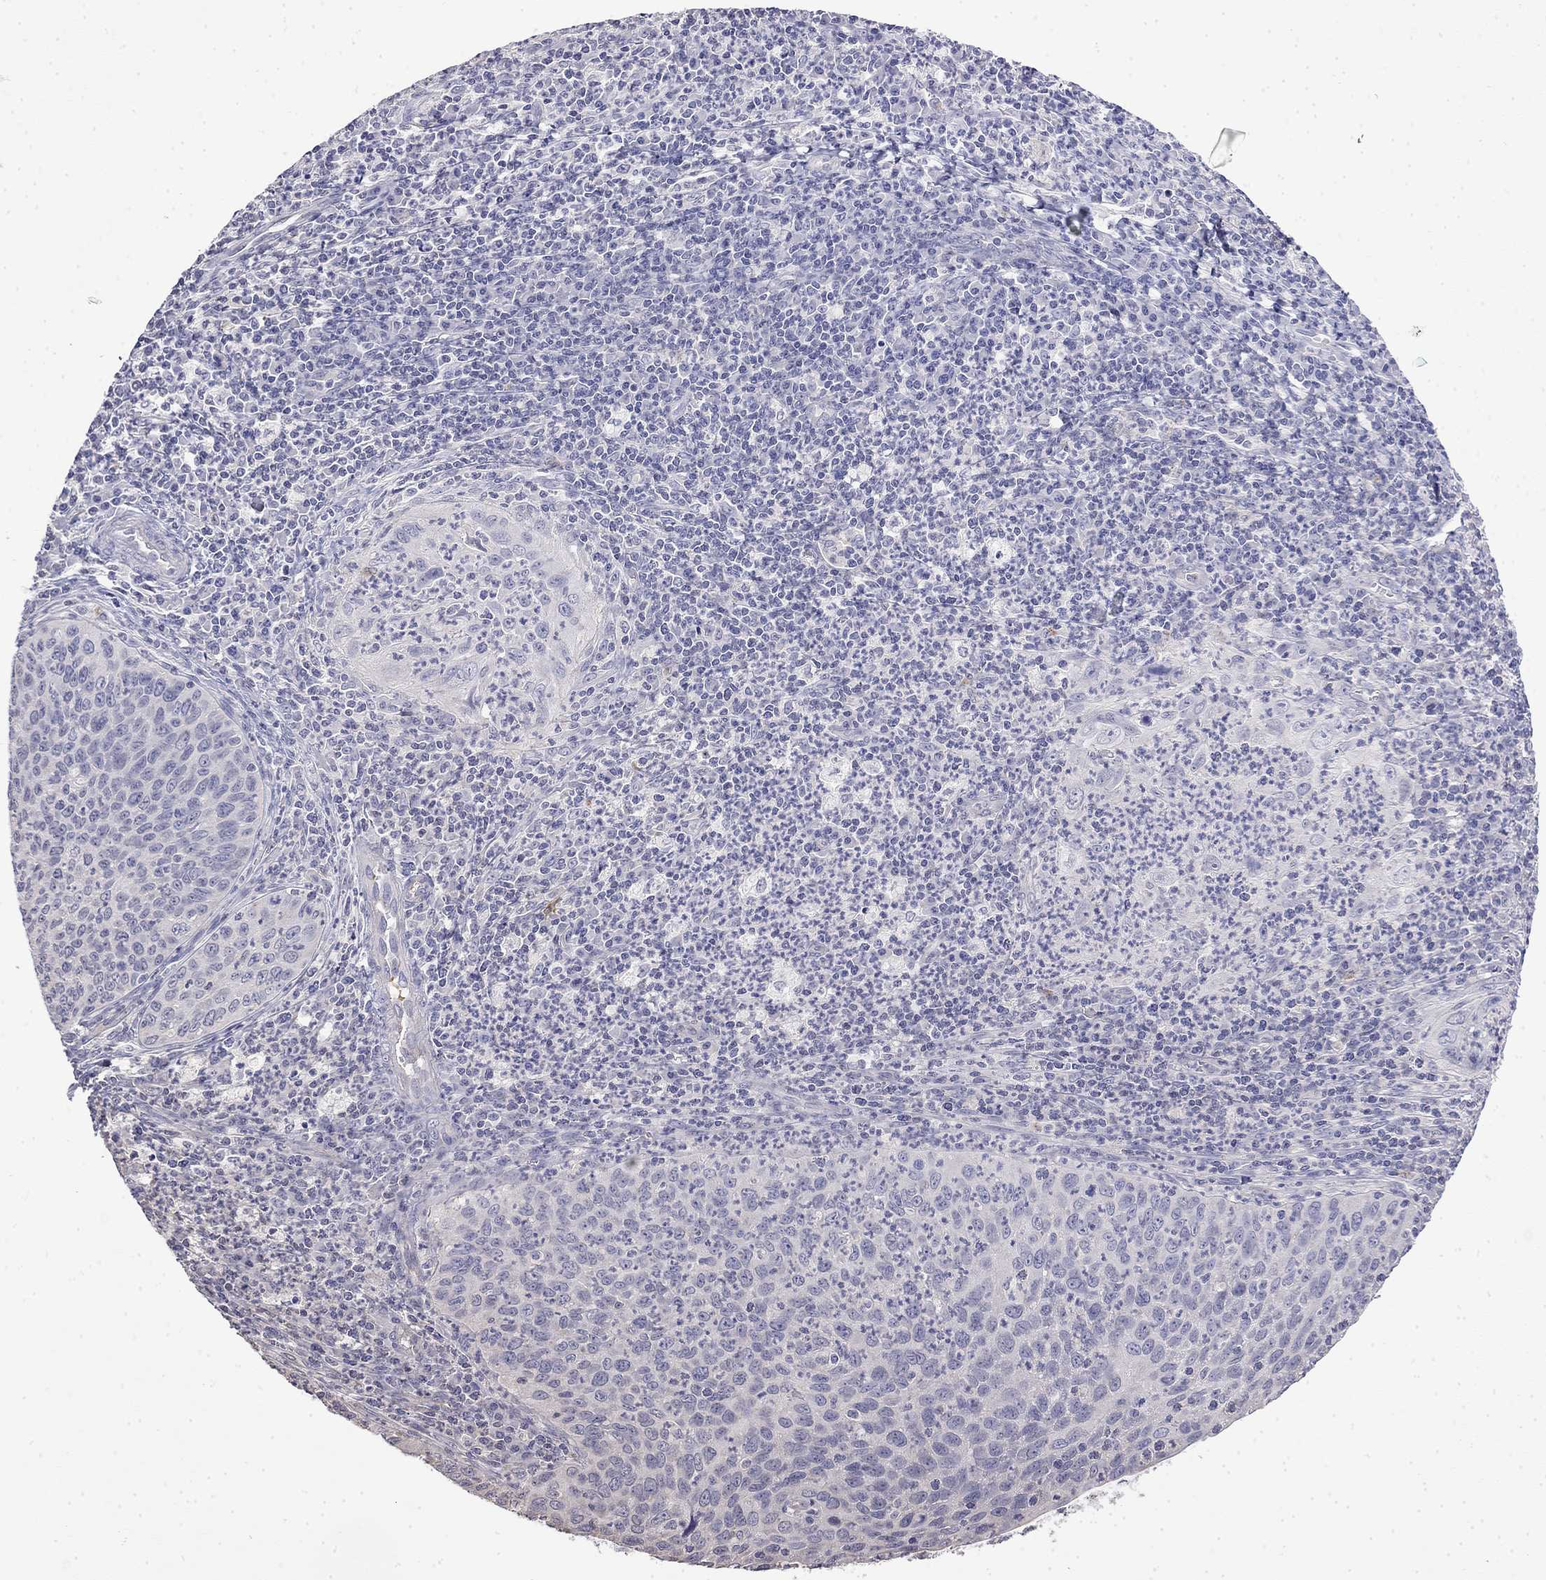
{"staining": {"intensity": "negative", "quantity": "none", "location": "none"}, "tissue": "cervical cancer", "cell_type": "Tumor cells", "image_type": "cancer", "snomed": [{"axis": "morphology", "description": "Squamous cell carcinoma, NOS"}, {"axis": "topography", "description": "Cervix"}], "caption": "Tumor cells are negative for brown protein staining in cervical squamous cell carcinoma. Nuclei are stained in blue.", "gene": "GUCA1B", "patient": {"sex": "female", "age": 26}}